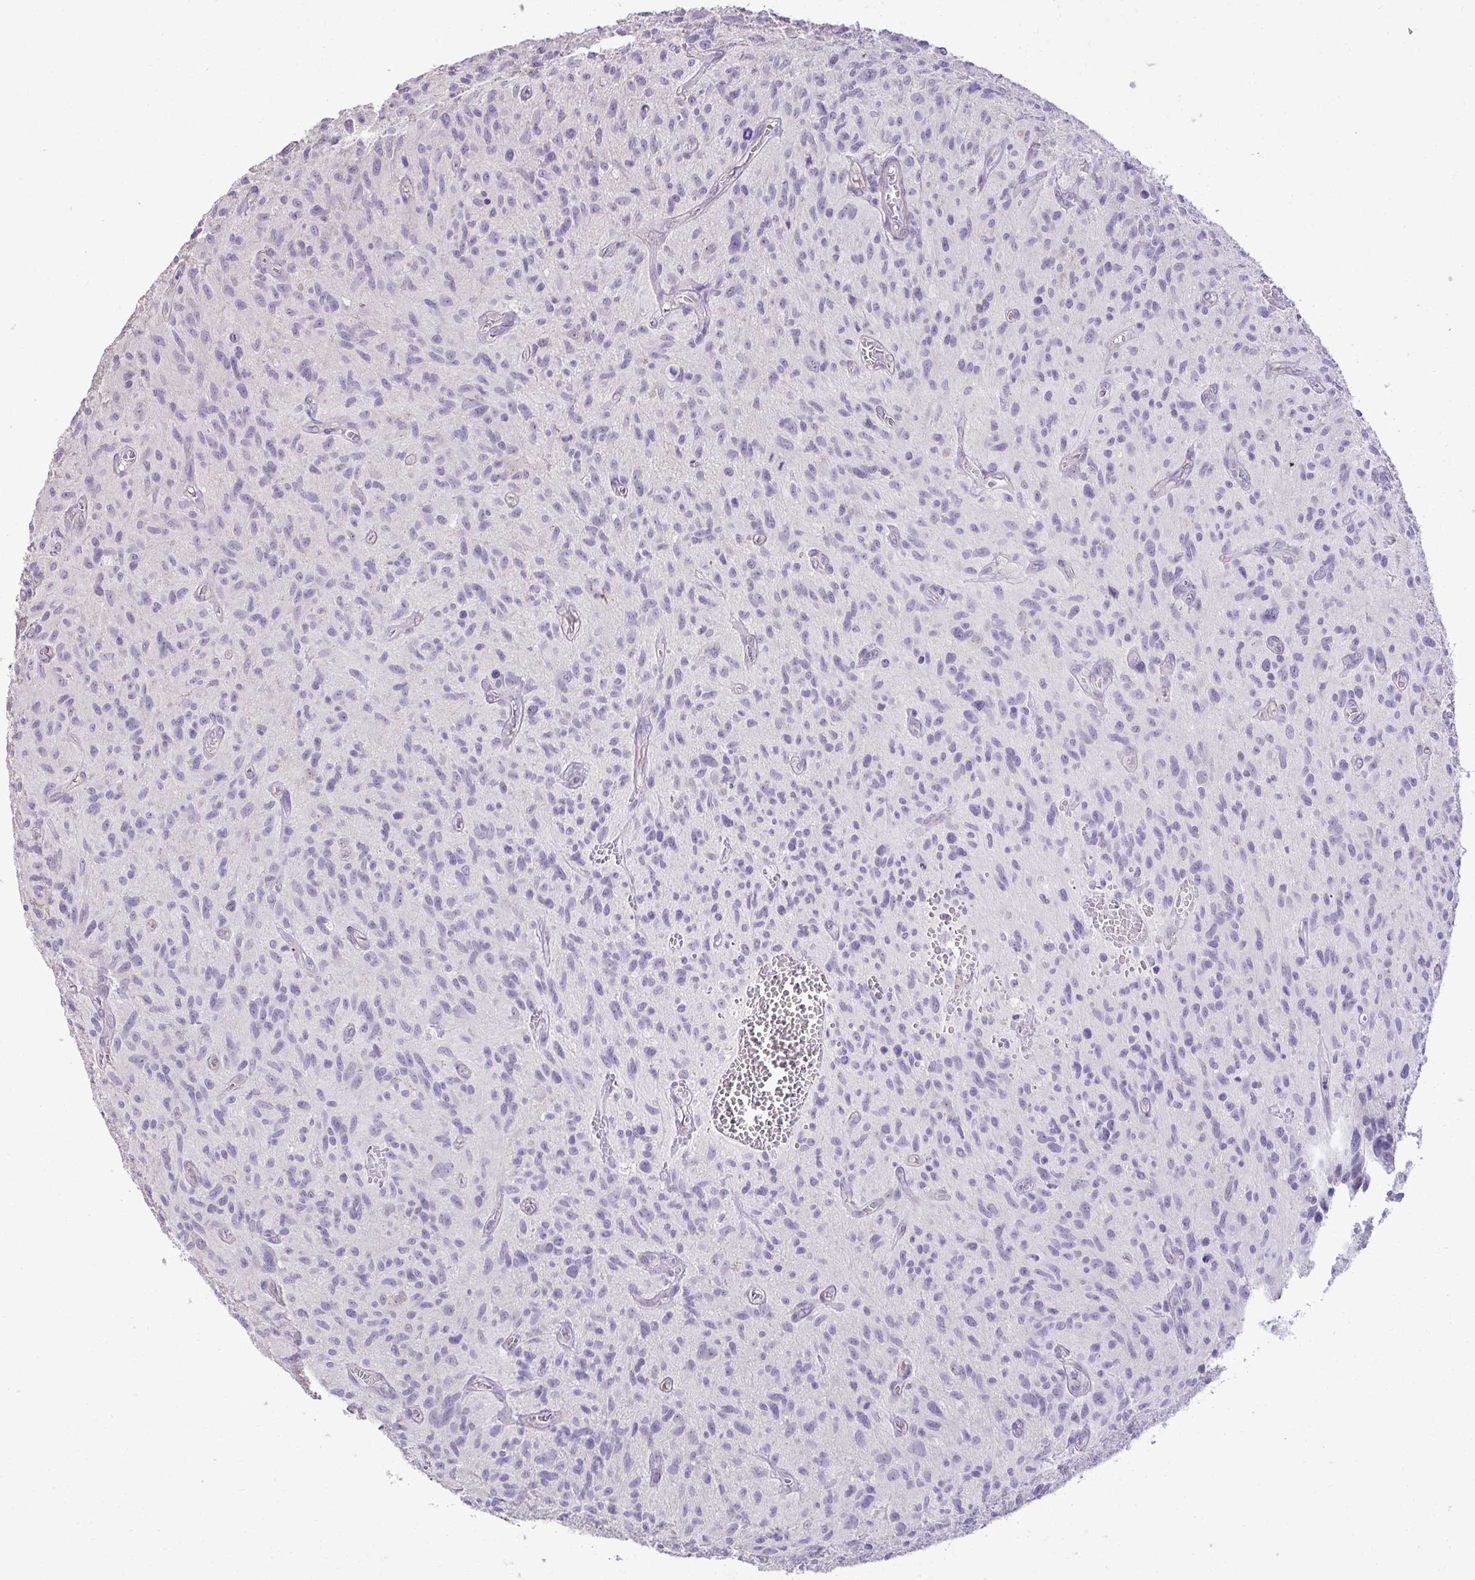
{"staining": {"intensity": "negative", "quantity": "none", "location": "none"}, "tissue": "glioma", "cell_type": "Tumor cells", "image_type": "cancer", "snomed": [{"axis": "morphology", "description": "Glioma, malignant, High grade"}, {"axis": "topography", "description": "Brain"}], "caption": "The photomicrograph exhibits no staining of tumor cells in glioma.", "gene": "SLC30A3", "patient": {"sex": "male", "age": 75}}